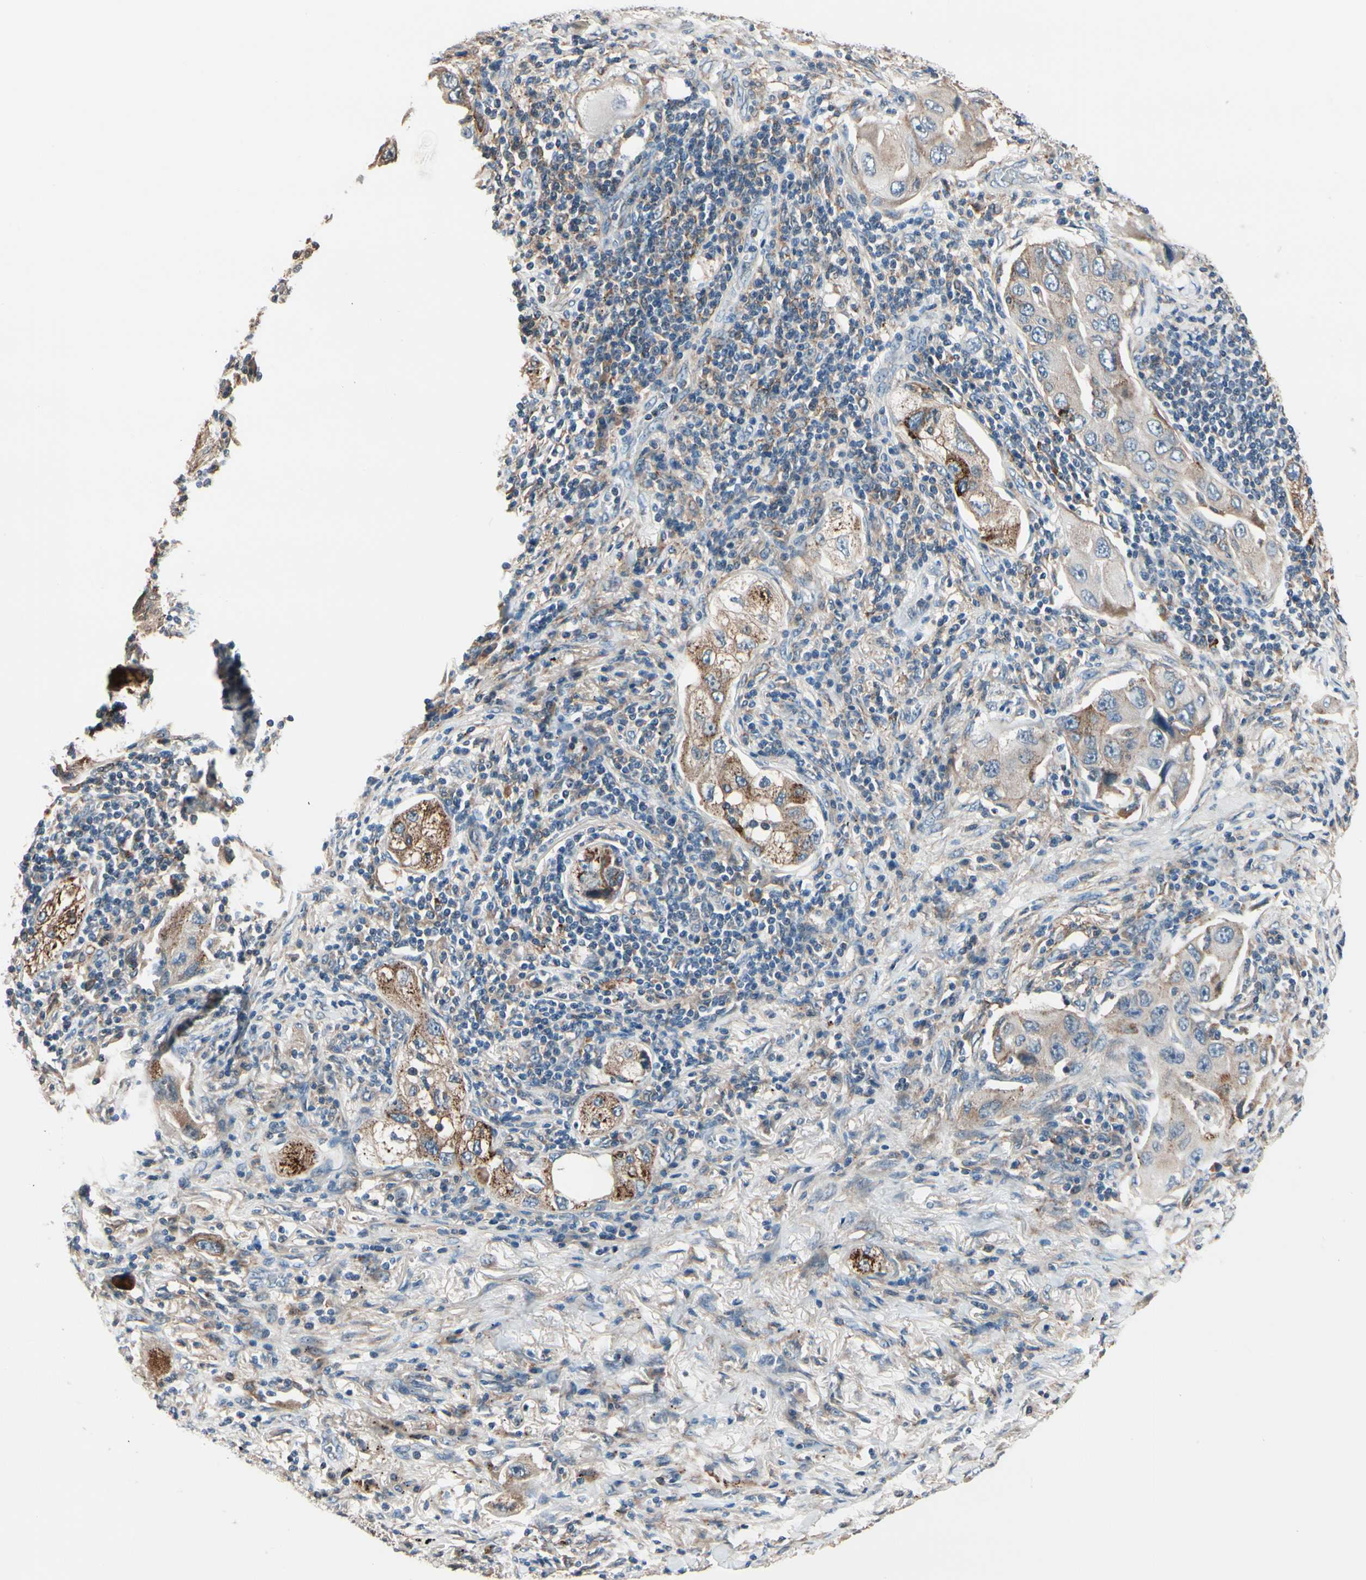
{"staining": {"intensity": "moderate", "quantity": "25%-75%", "location": "cytoplasmic/membranous"}, "tissue": "lung cancer", "cell_type": "Tumor cells", "image_type": "cancer", "snomed": [{"axis": "morphology", "description": "Adenocarcinoma, NOS"}, {"axis": "topography", "description": "Lung"}], "caption": "Immunohistochemistry (DAB (3,3'-diaminobenzidine)) staining of adenocarcinoma (lung) reveals moderate cytoplasmic/membranous protein positivity in approximately 25%-75% of tumor cells. (Brightfield microscopy of DAB IHC at high magnification).", "gene": "TMEM176A", "patient": {"sex": "female", "age": 65}}